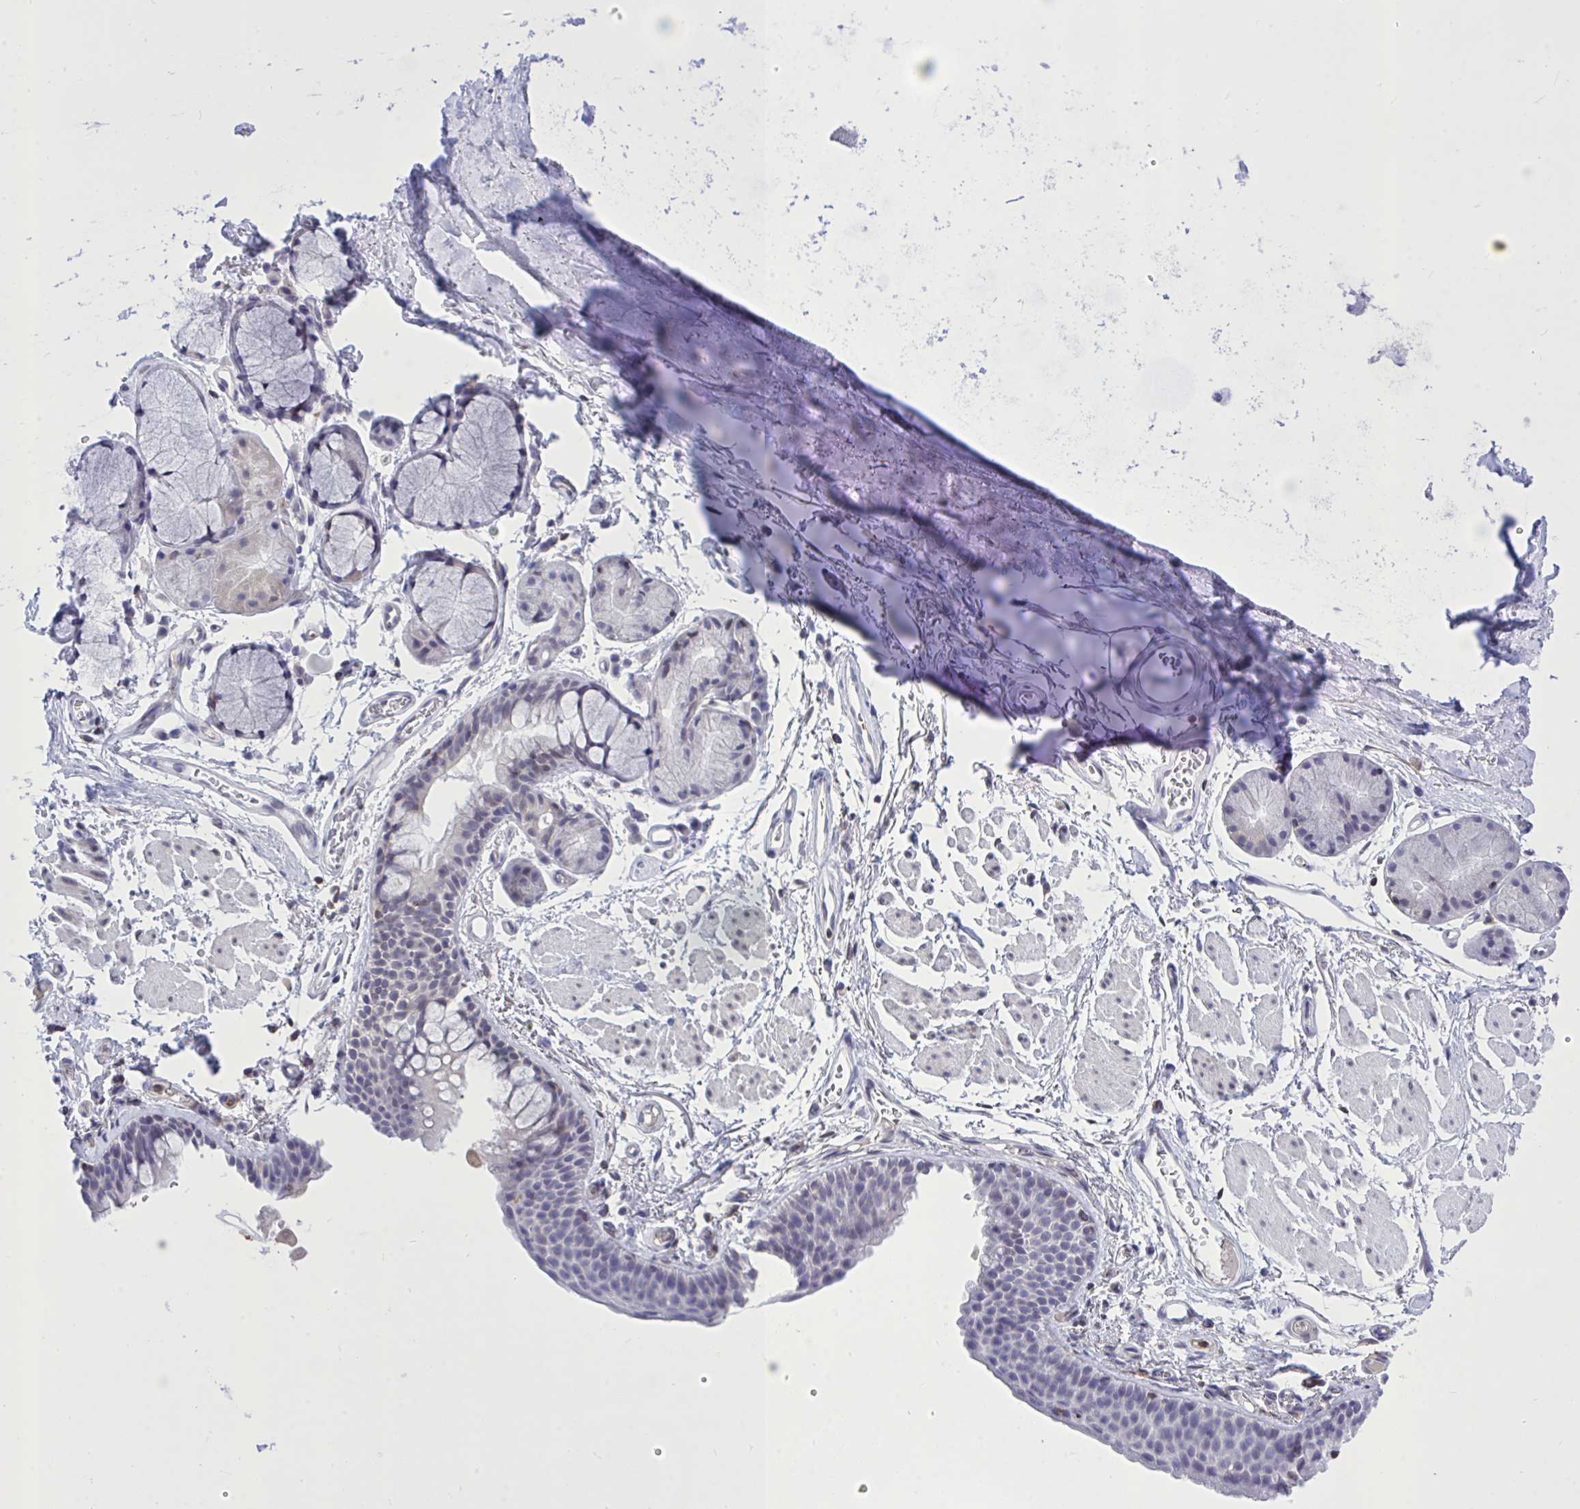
{"staining": {"intensity": "weak", "quantity": "<25%", "location": "cytoplasmic/membranous,nuclear"}, "tissue": "bronchus", "cell_type": "Respiratory epithelial cells", "image_type": "normal", "snomed": [{"axis": "morphology", "description": "Normal tissue, NOS"}, {"axis": "topography", "description": "Cartilage tissue"}, {"axis": "topography", "description": "Bronchus"}], "caption": "Bronchus was stained to show a protein in brown. There is no significant staining in respiratory epithelial cells. The staining was performed using DAB (3,3'-diaminobenzidine) to visualize the protein expression in brown, while the nuclei were stained in blue with hematoxylin (Magnification: 20x).", "gene": "CXCL8", "patient": {"sex": "female", "age": 79}}